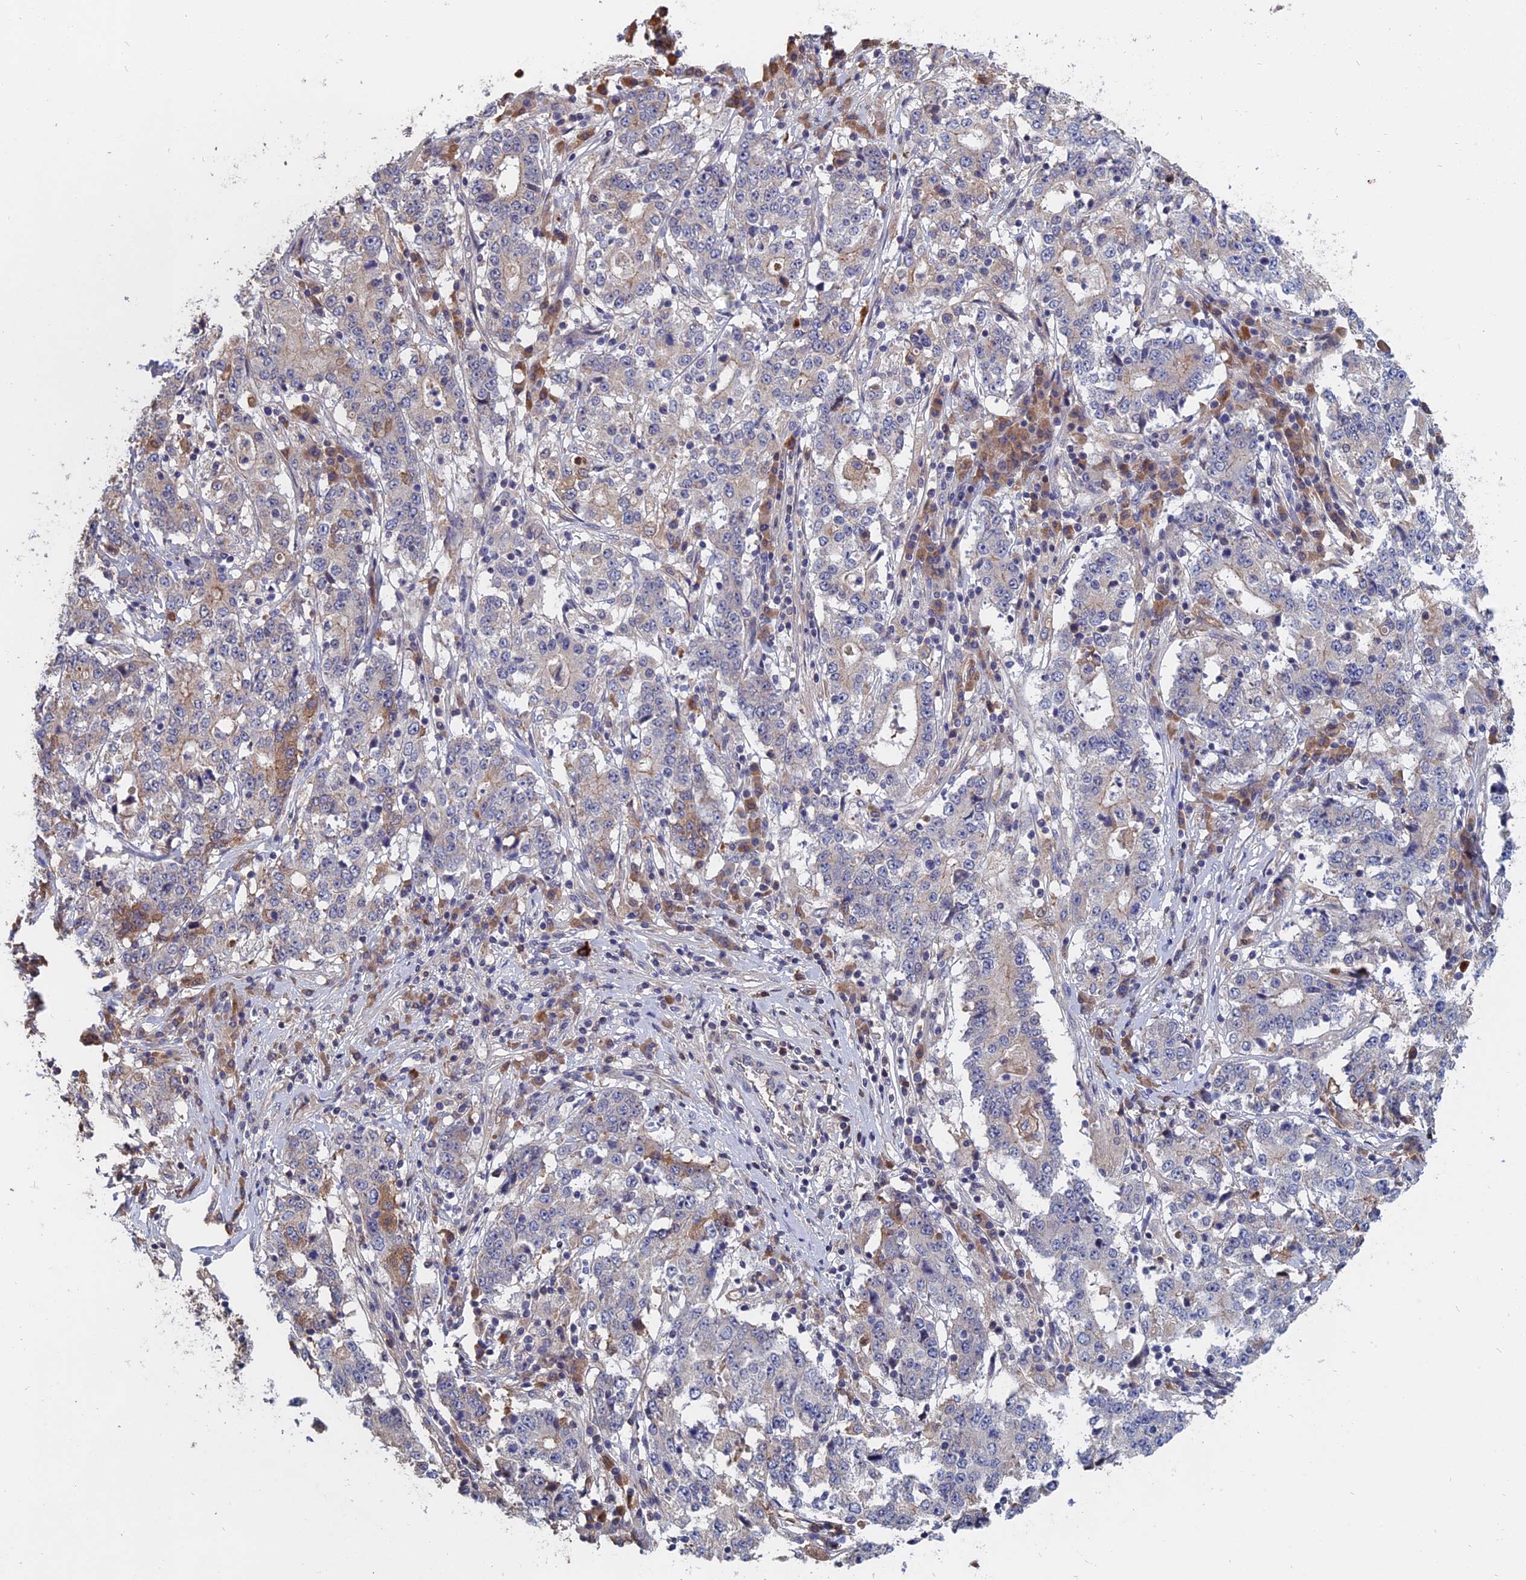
{"staining": {"intensity": "negative", "quantity": "none", "location": "none"}, "tissue": "stomach cancer", "cell_type": "Tumor cells", "image_type": "cancer", "snomed": [{"axis": "morphology", "description": "Adenocarcinoma, NOS"}, {"axis": "topography", "description": "Stomach"}], "caption": "Protein analysis of adenocarcinoma (stomach) reveals no significant positivity in tumor cells. (DAB (3,3'-diaminobenzidine) immunohistochemistry (IHC) with hematoxylin counter stain).", "gene": "SLC33A1", "patient": {"sex": "male", "age": 59}}